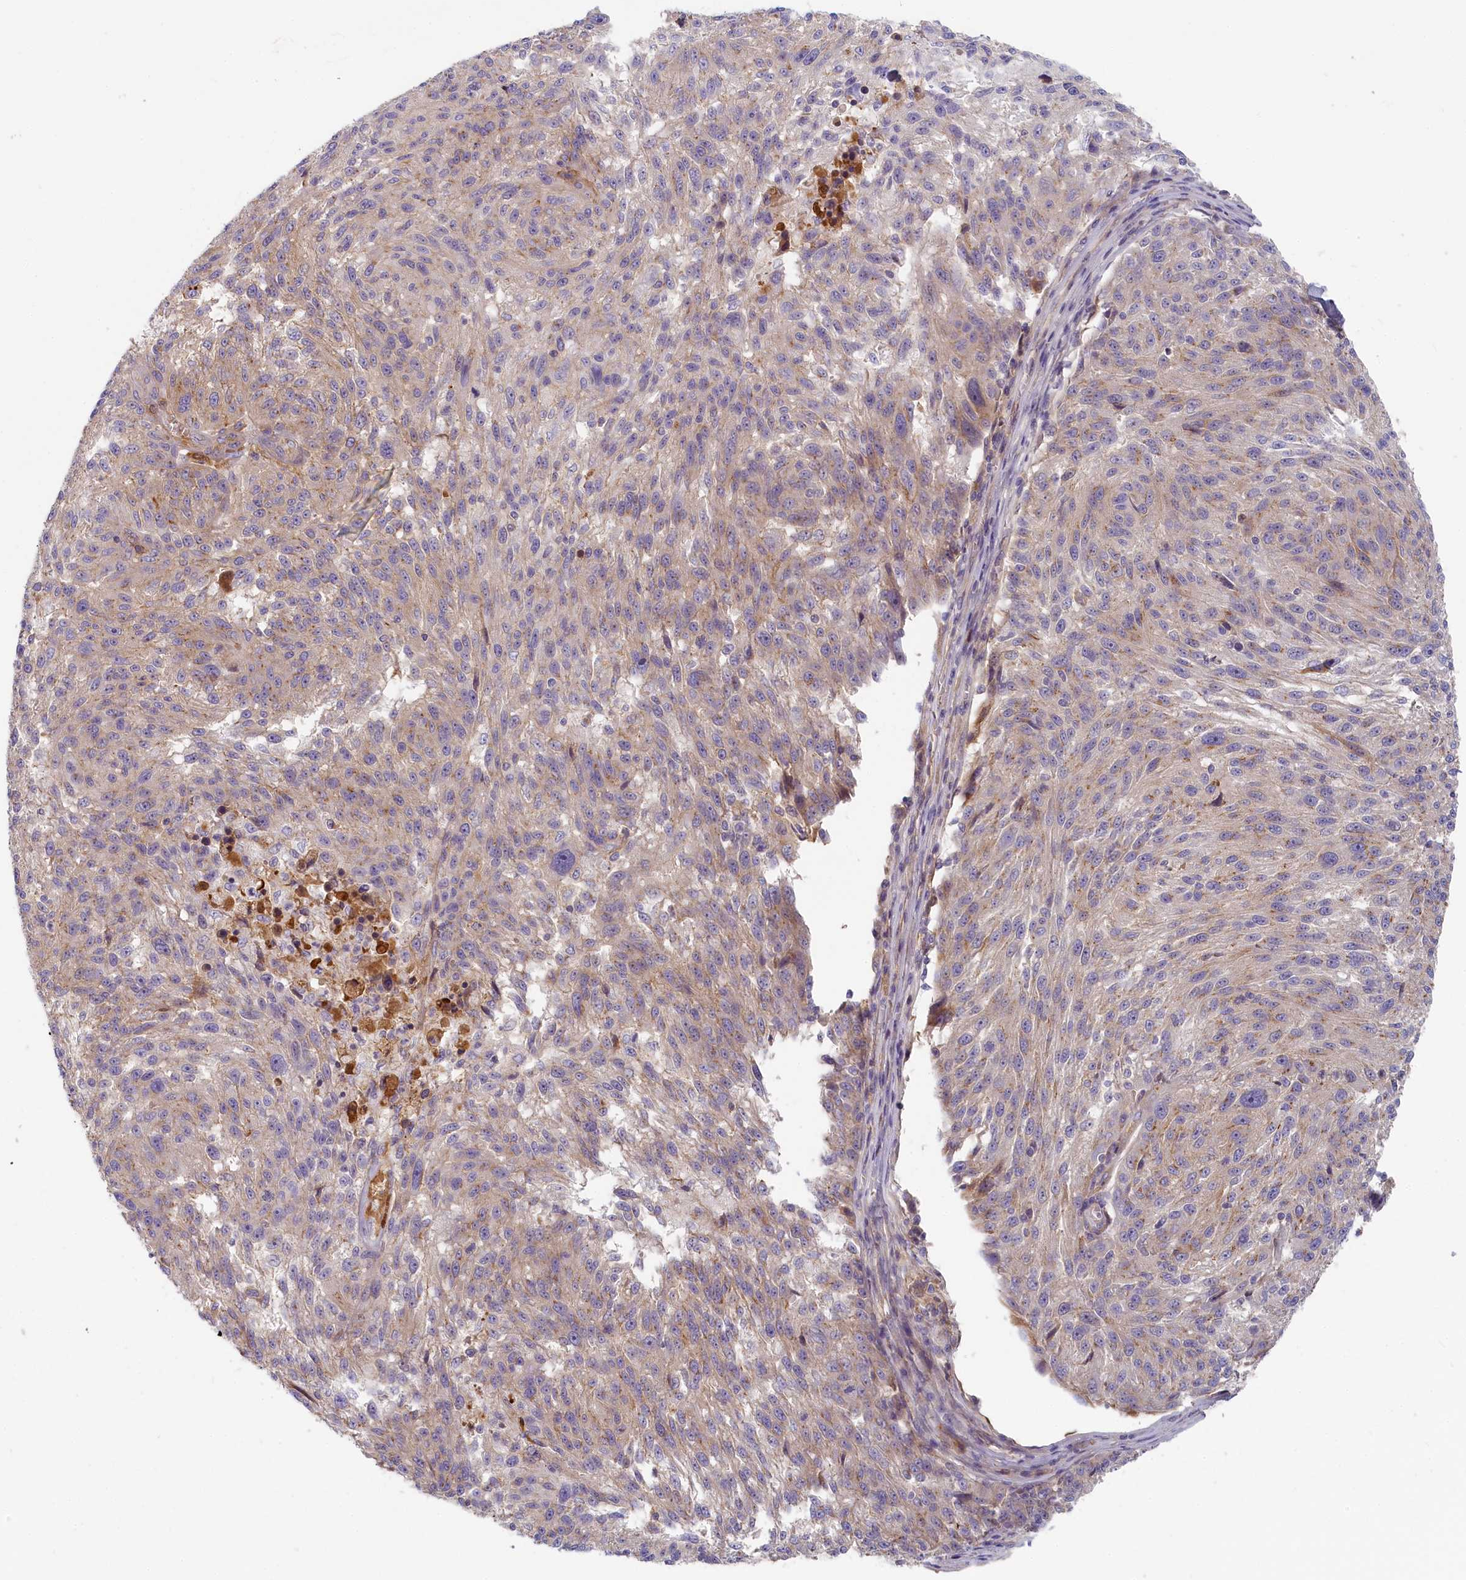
{"staining": {"intensity": "weak", "quantity": "<25%", "location": "cytoplasmic/membranous"}, "tissue": "melanoma", "cell_type": "Tumor cells", "image_type": "cancer", "snomed": [{"axis": "morphology", "description": "Malignant melanoma, NOS"}, {"axis": "topography", "description": "Skin"}], "caption": "Immunohistochemistry image of neoplastic tissue: human melanoma stained with DAB (3,3'-diaminobenzidine) shows no significant protein positivity in tumor cells.", "gene": "STX16", "patient": {"sex": "male", "age": 53}}